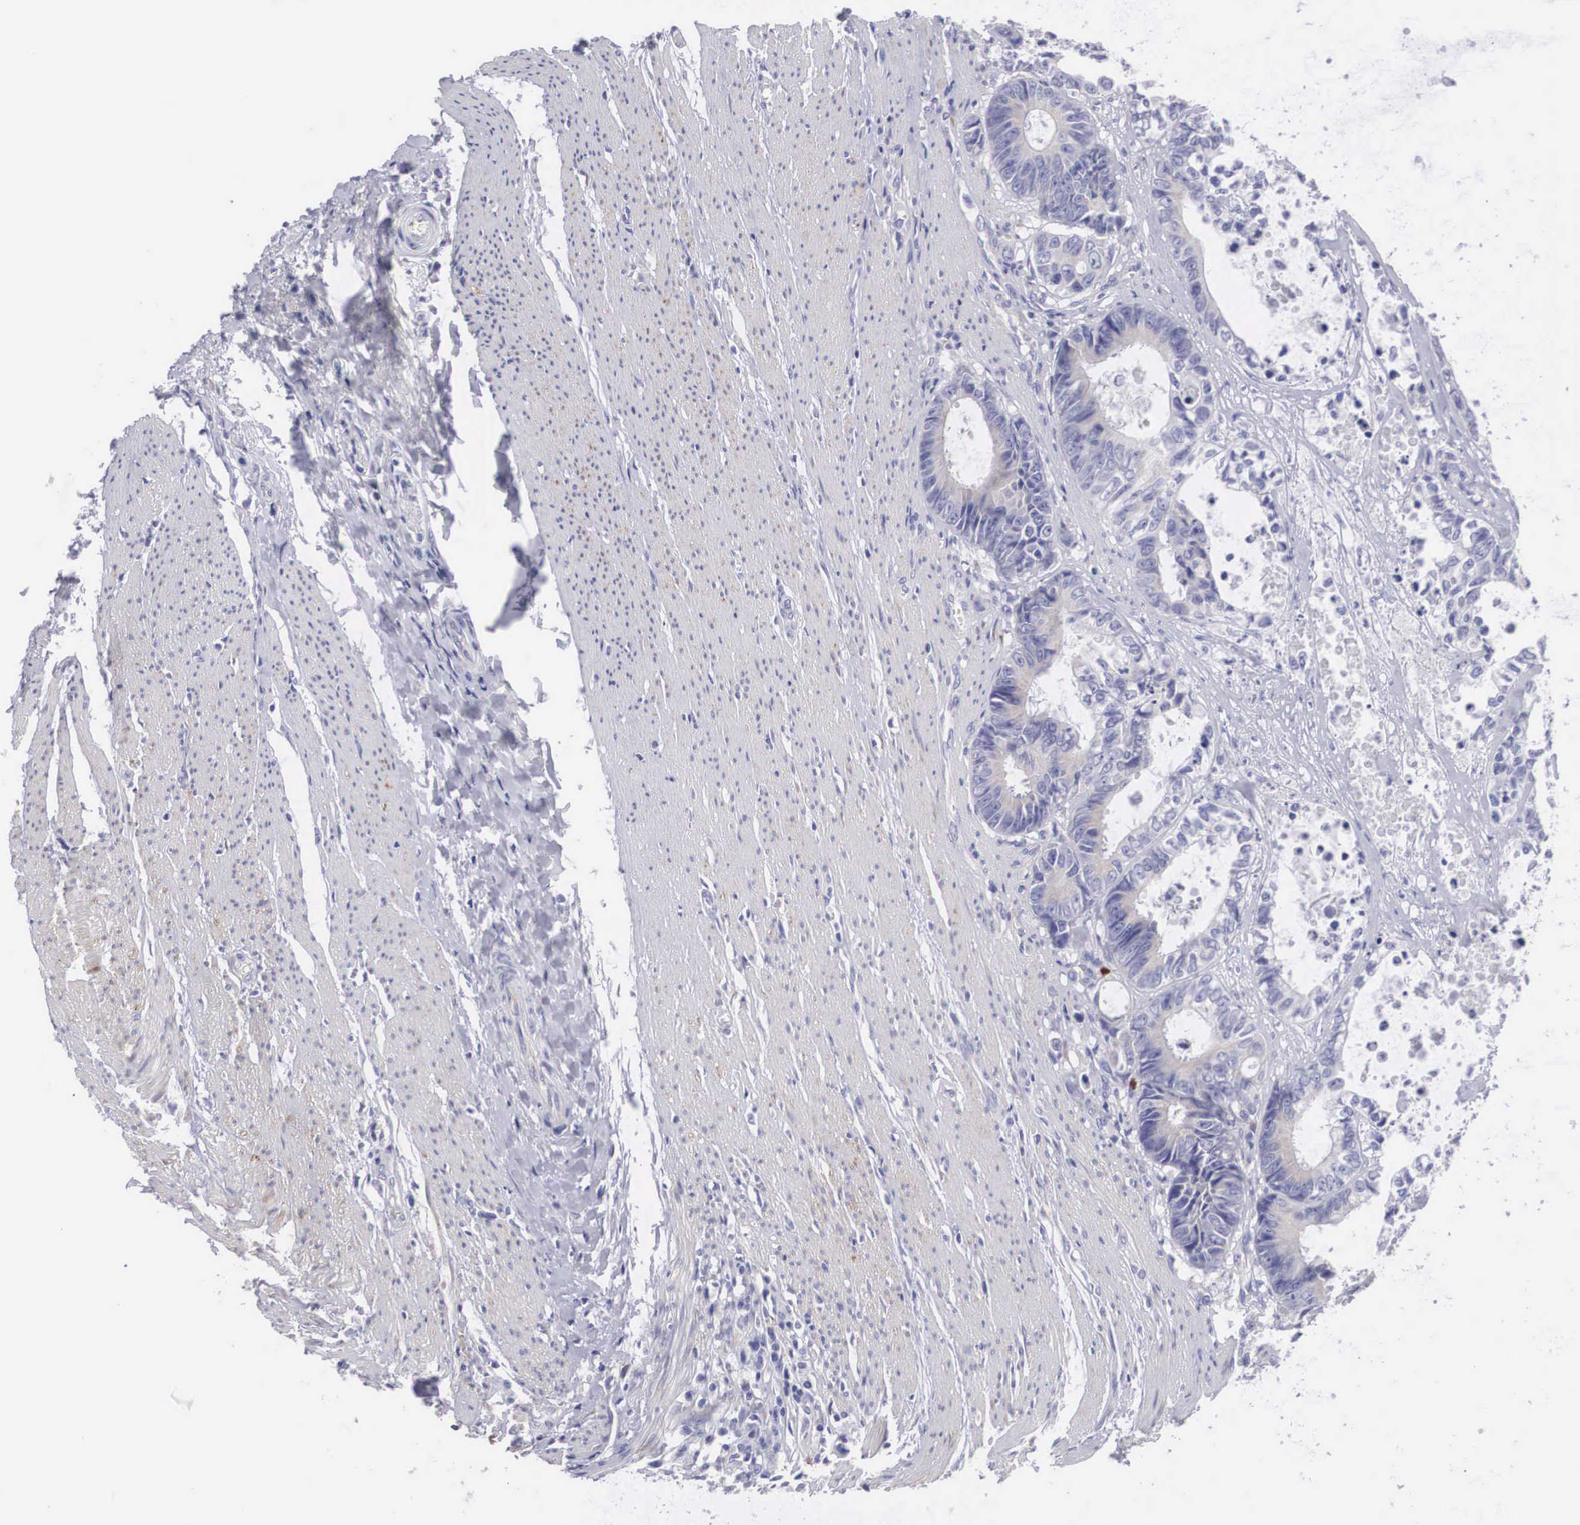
{"staining": {"intensity": "weak", "quantity": "<25%", "location": "cytoplasmic/membranous"}, "tissue": "colorectal cancer", "cell_type": "Tumor cells", "image_type": "cancer", "snomed": [{"axis": "morphology", "description": "Adenocarcinoma, NOS"}, {"axis": "topography", "description": "Rectum"}], "caption": "IHC micrograph of neoplastic tissue: colorectal cancer (adenocarcinoma) stained with DAB (3,3'-diaminobenzidine) exhibits no significant protein positivity in tumor cells.", "gene": "ARMCX3", "patient": {"sex": "female", "age": 98}}